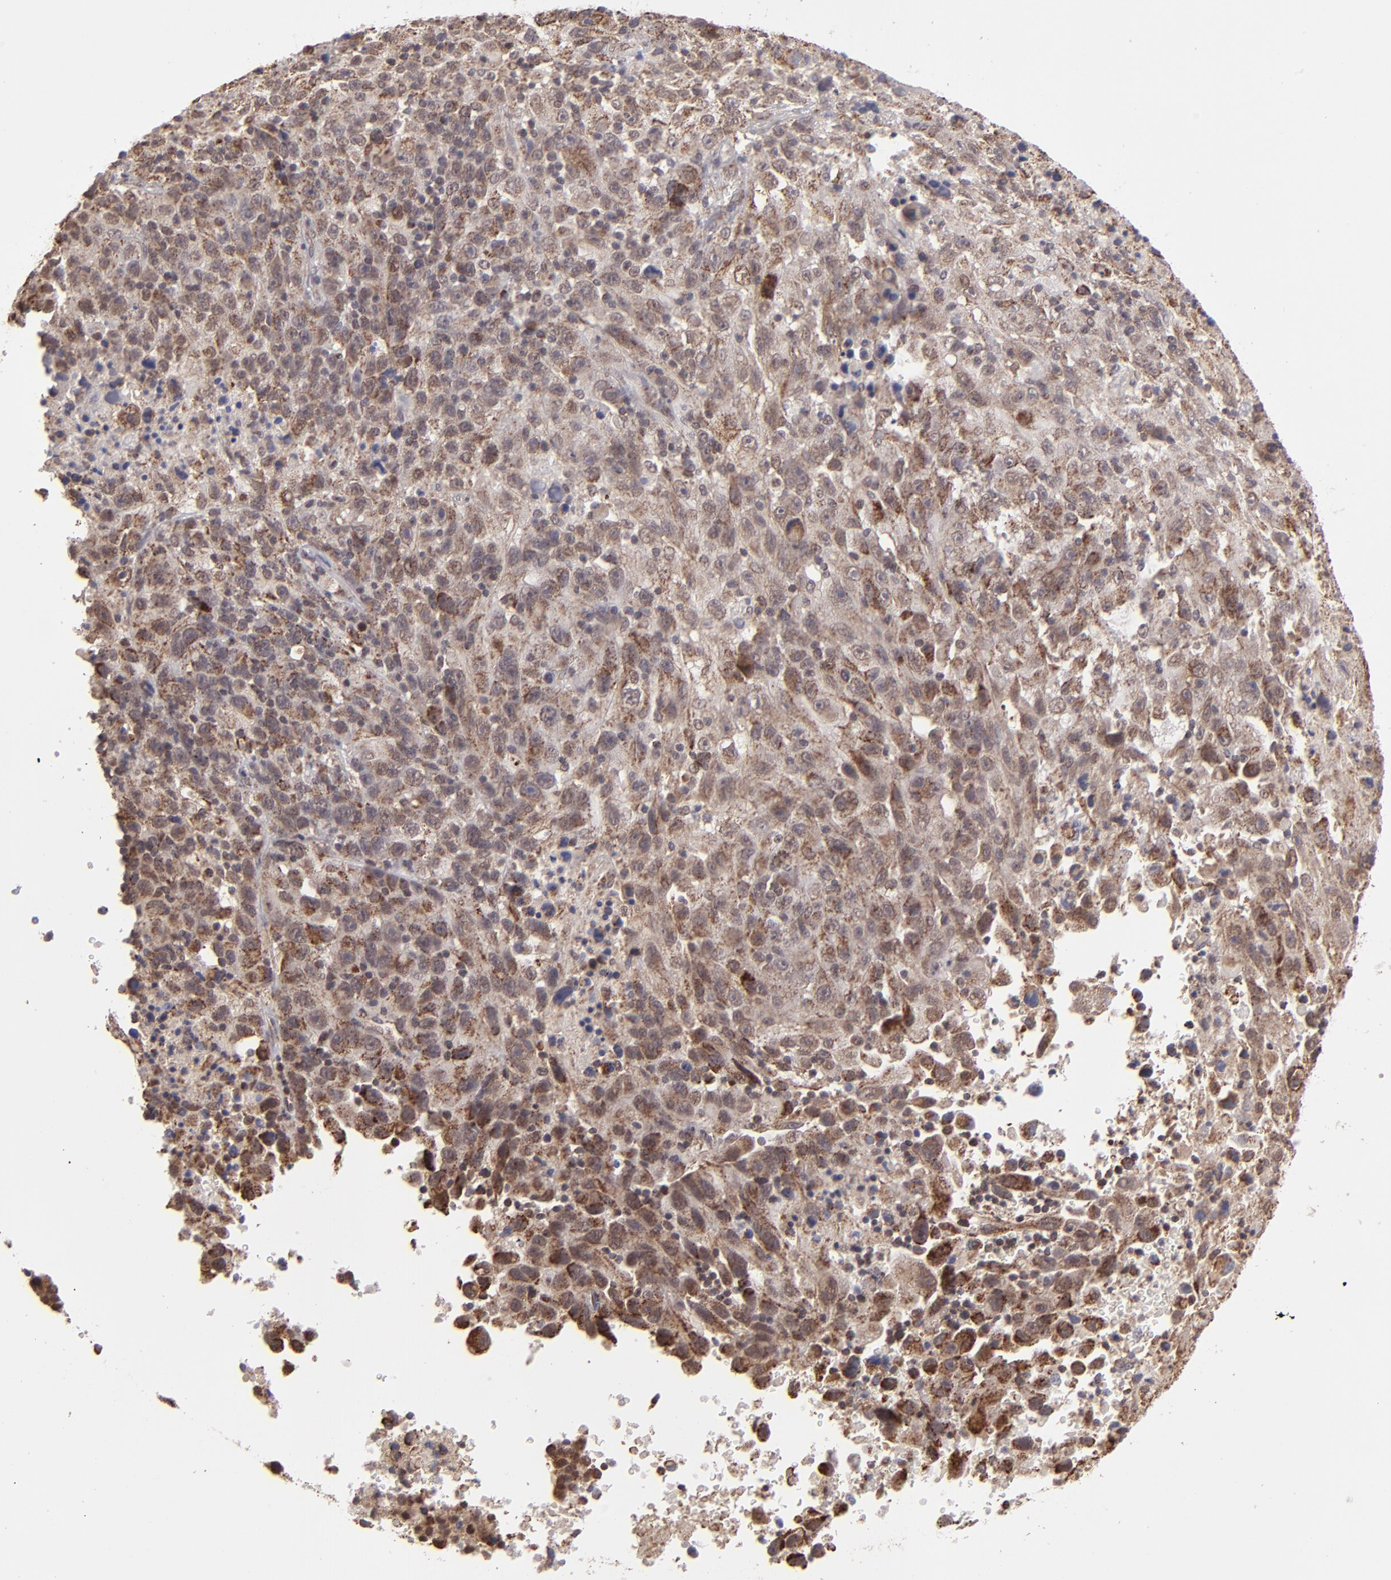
{"staining": {"intensity": "moderate", "quantity": ">75%", "location": "cytoplasmic/membranous"}, "tissue": "melanoma", "cell_type": "Tumor cells", "image_type": "cancer", "snomed": [{"axis": "morphology", "description": "Malignant melanoma, Metastatic site"}, {"axis": "topography", "description": "Cerebral cortex"}], "caption": "Protein staining reveals moderate cytoplasmic/membranous positivity in about >75% of tumor cells in malignant melanoma (metastatic site). The staining was performed using DAB (3,3'-diaminobenzidine) to visualize the protein expression in brown, while the nuclei were stained in blue with hematoxylin (Magnification: 20x).", "gene": "SLC15A1", "patient": {"sex": "female", "age": 52}}